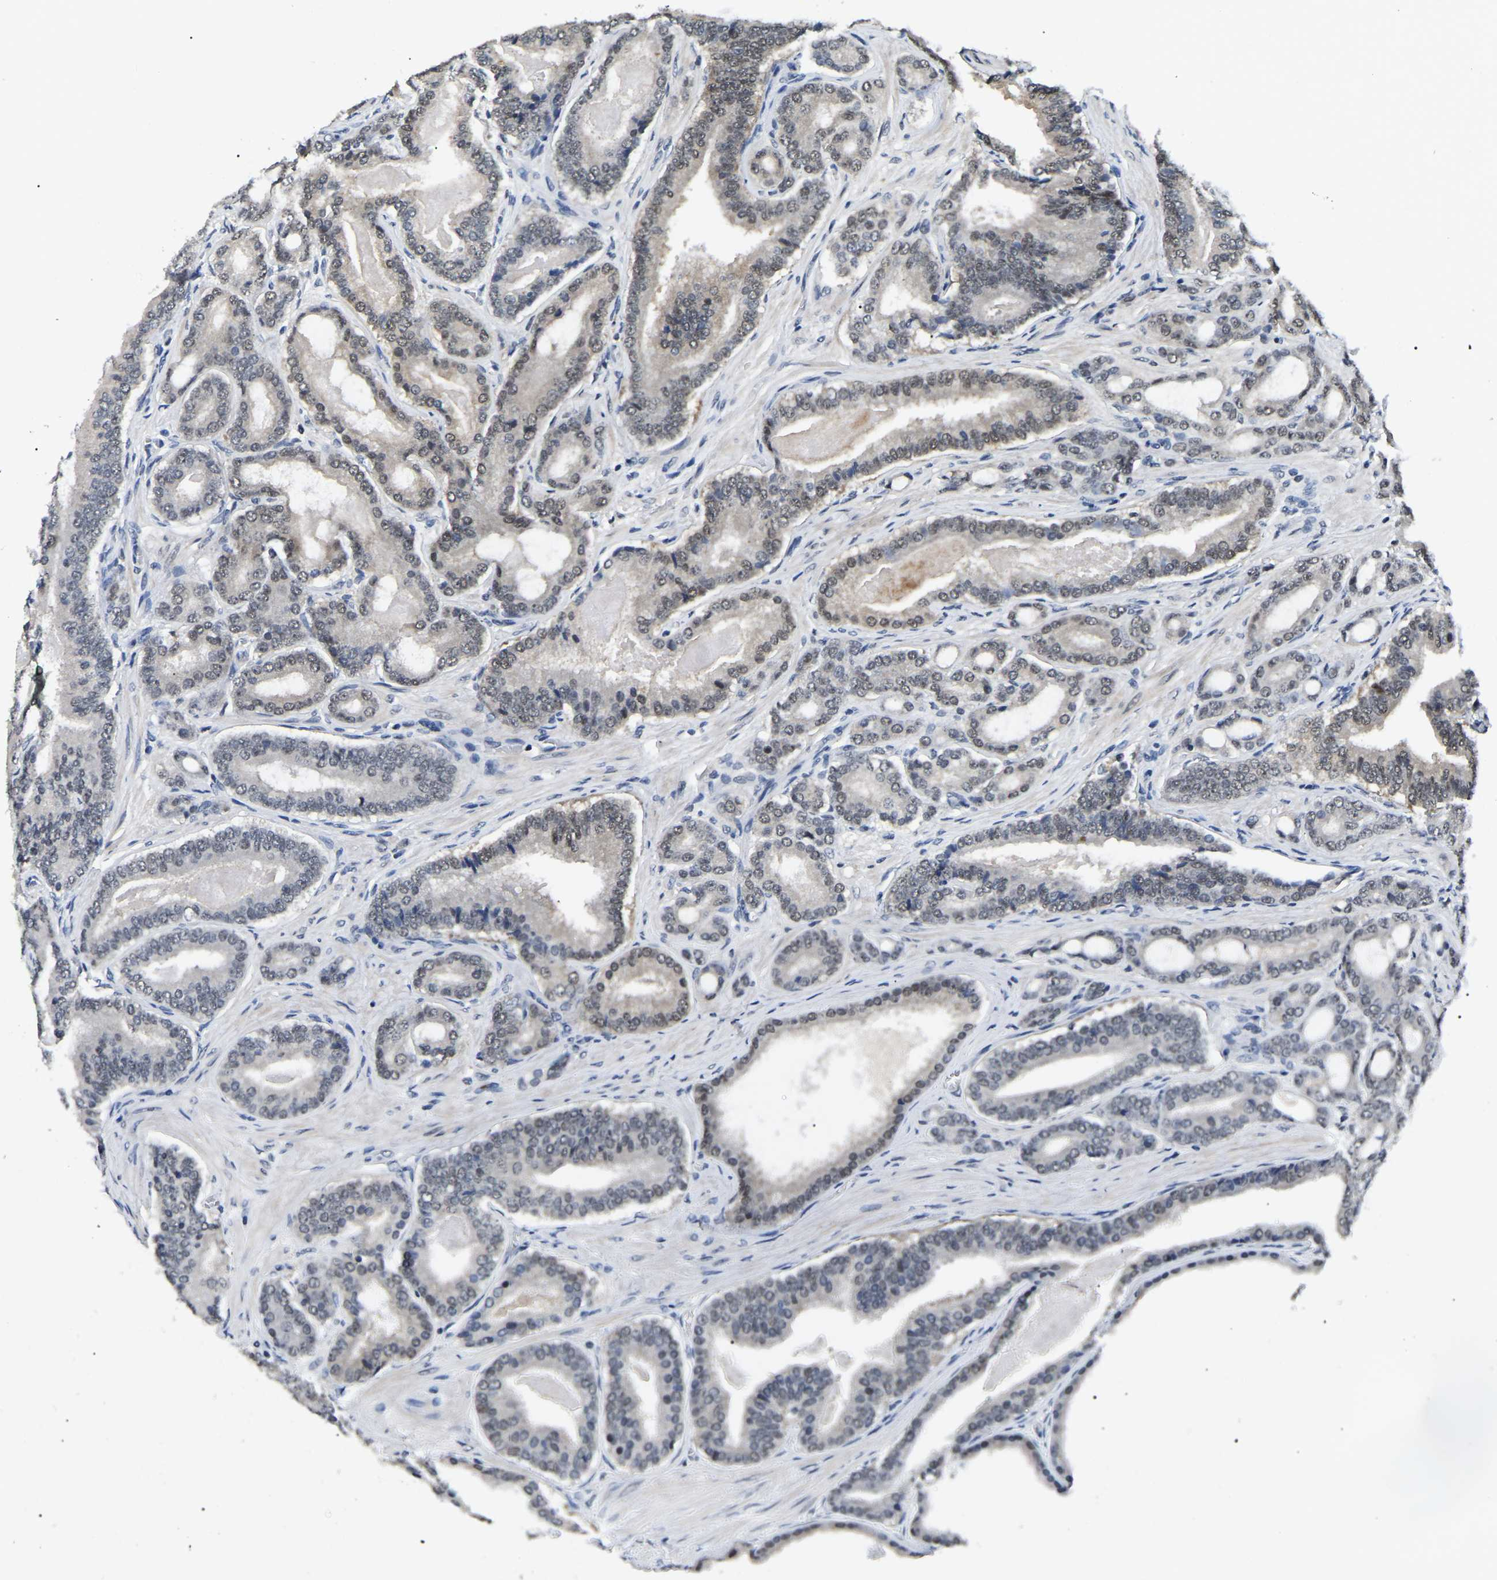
{"staining": {"intensity": "negative", "quantity": "none", "location": "none"}, "tissue": "prostate cancer", "cell_type": "Tumor cells", "image_type": "cancer", "snomed": [{"axis": "morphology", "description": "Adenocarcinoma, High grade"}, {"axis": "topography", "description": "Prostate"}], "caption": "Tumor cells show no significant protein expression in adenocarcinoma (high-grade) (prostate).", "gene": "PPM1E", "patient": {"sex": "male", "age": 60}}